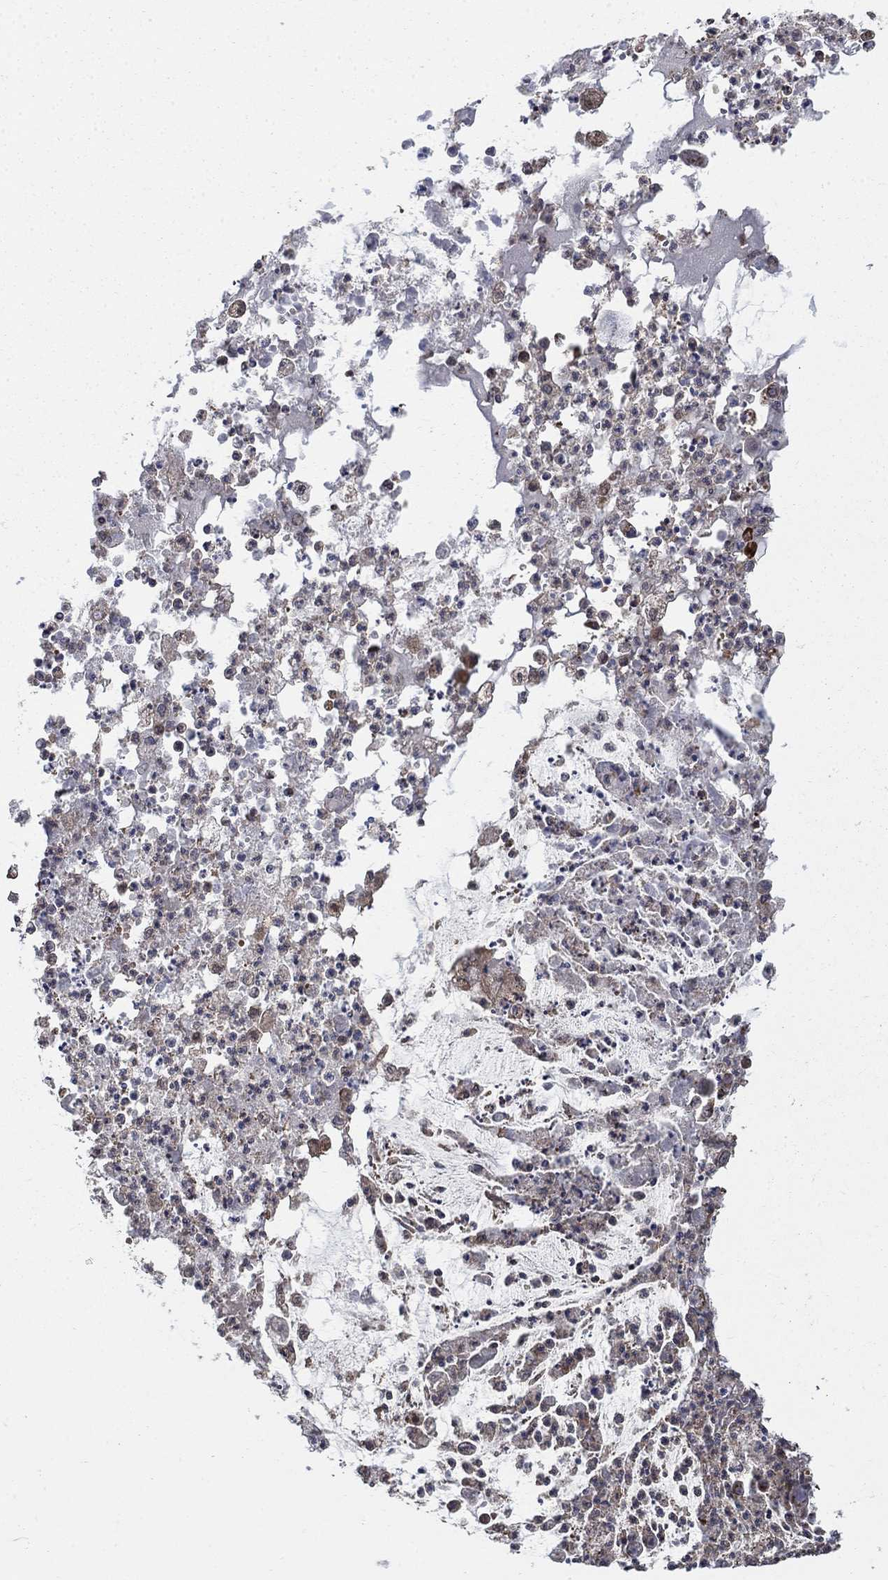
{"staining": {"intensity": "weak", "quantity": ">75%", "location": "cytoplasmic/membranous"}, "tissue": "pancreatic cancer", "cell_type": "Tumor cells", "image_type": "cancer", "snomed": [{"axis": "morphology", "description": "Normal tissue, NOS"}, {"axis": "morphology", "description": "Adenocarcinoma, NOS"}, {"axis": "topography", "description": "Pancreas"}], "caption": "This micrograph exhibits IHC staining of pancreatic cancer, with low weak cytoplasmic/membranous staining in approximately >75% of tumor cells.", "gene": "NME7", "patient": {"sex": "female", "age": 58}}